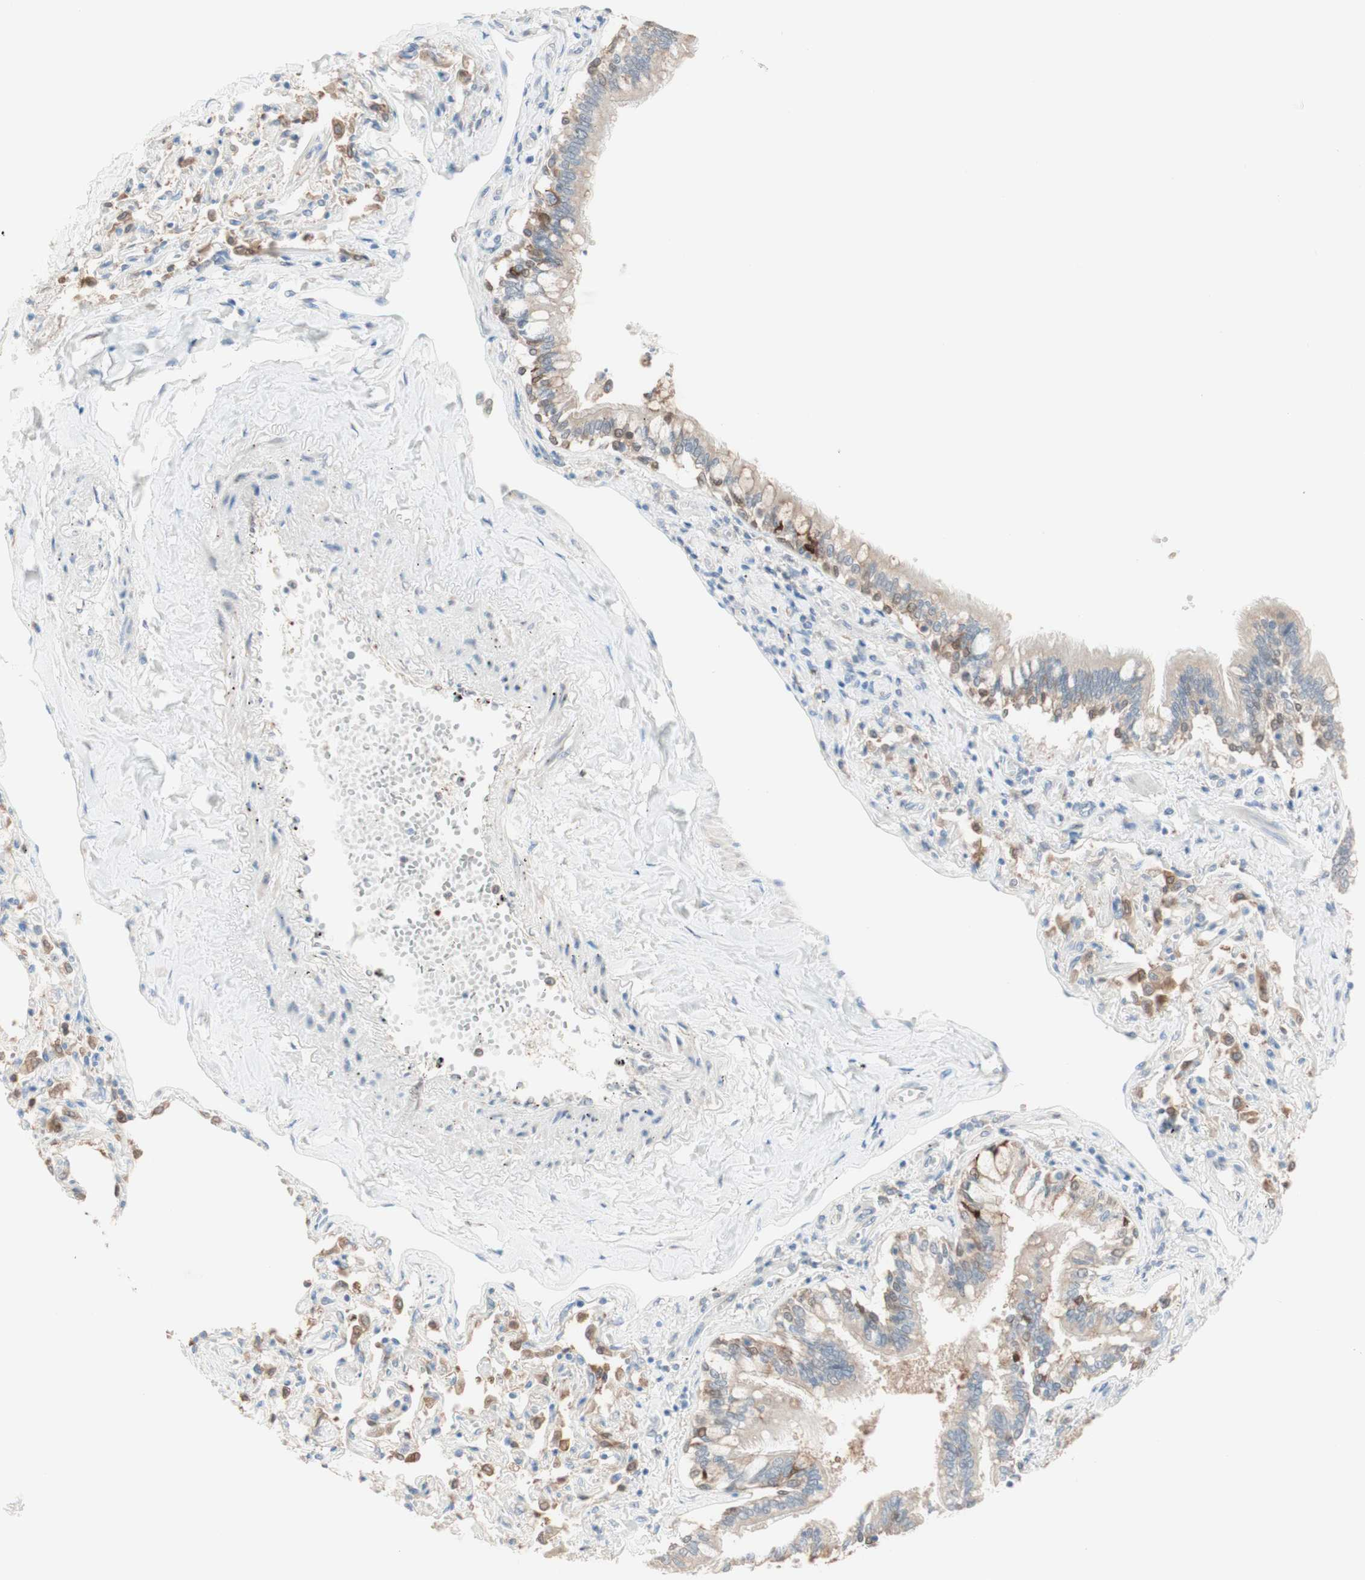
{"staining": {"intensity": "moderate", "quantity": "25%-75%", "location": "cytoplasmic/membranous"}, "tissue": "bronchus", "cell_type": "Respiratory epithelial cells", "image_type": "normal", "snomed": [{"axis": "morphology", "description": "Normal tissue, NOS"}, {"axis": "topography", "description": "Bronchus"}, {"axis": "topography", "description": "Lung"}], "caption": "A high-resolution photomicrograph shows immunohistochemistry staining of normal bronchus, which demonstrates moderate cytoplasmic/membranous positivity in approximately 25%-75% of respiratory epithelial cells. (DAB = brown stain, brightfield microscopy at high magnification).", "gene": "COMT", "patient": {"sex": "male", "age": 64}}